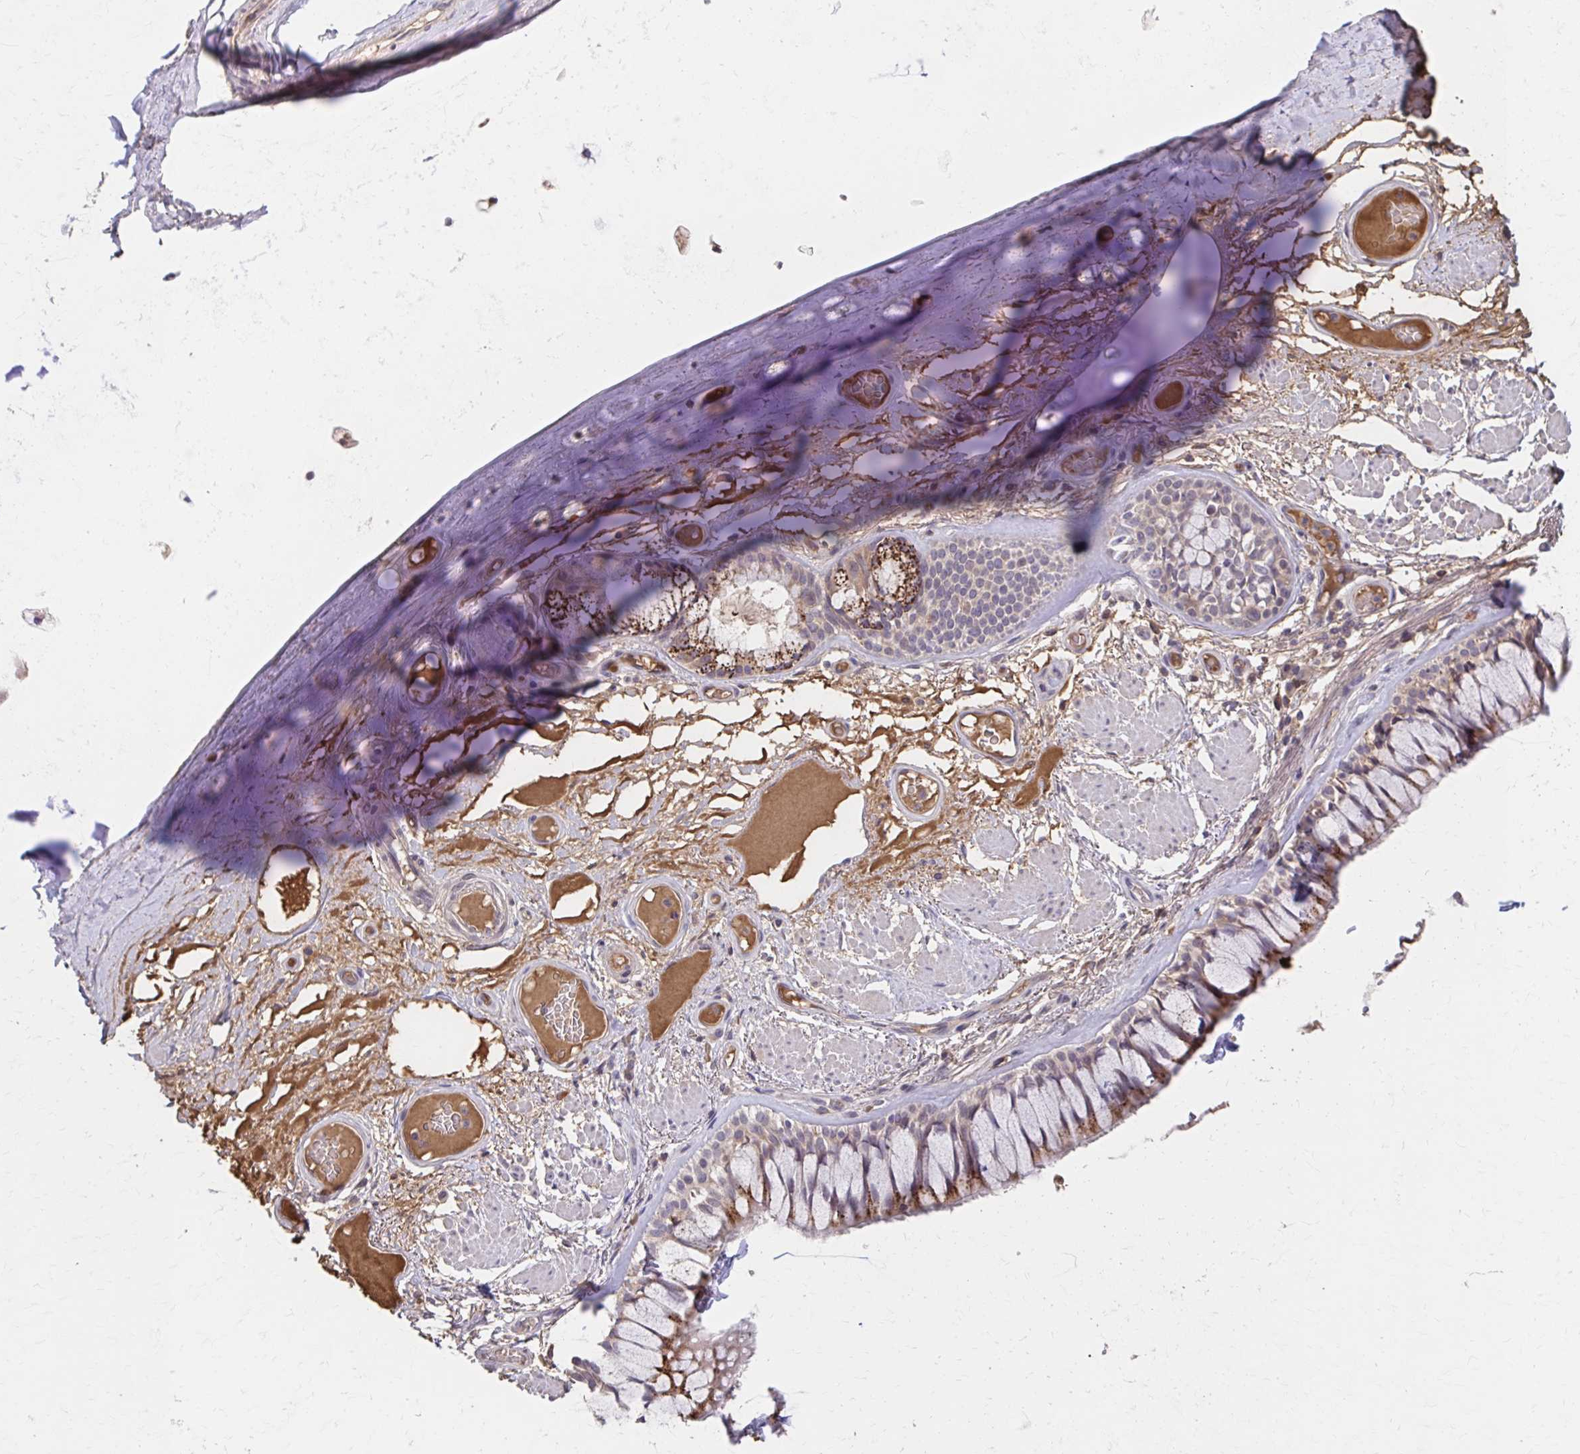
{"staining": {"intensity": "weak", "quantity": ">75%", "location": "cytoplasmic/membranous"}, "tissue": "adipose tissue", "cell_type": "Adipocytes", "image_type": "normal", "snomed": [{"axis": "morphology", "description": "Normal tissue, NOS"}, {"axis": "topography", "description": "Cartilage tissue"}, {"axis": "topography", "description": "Bronchus"}], "caption": "Adipose tissue stained with a brown dye shows weak cytoplasmic/membranous positive staining in about >75% of adipocytes.", "gene": "HMGCS2", "patient": {"sex": "male", "age": 64}}